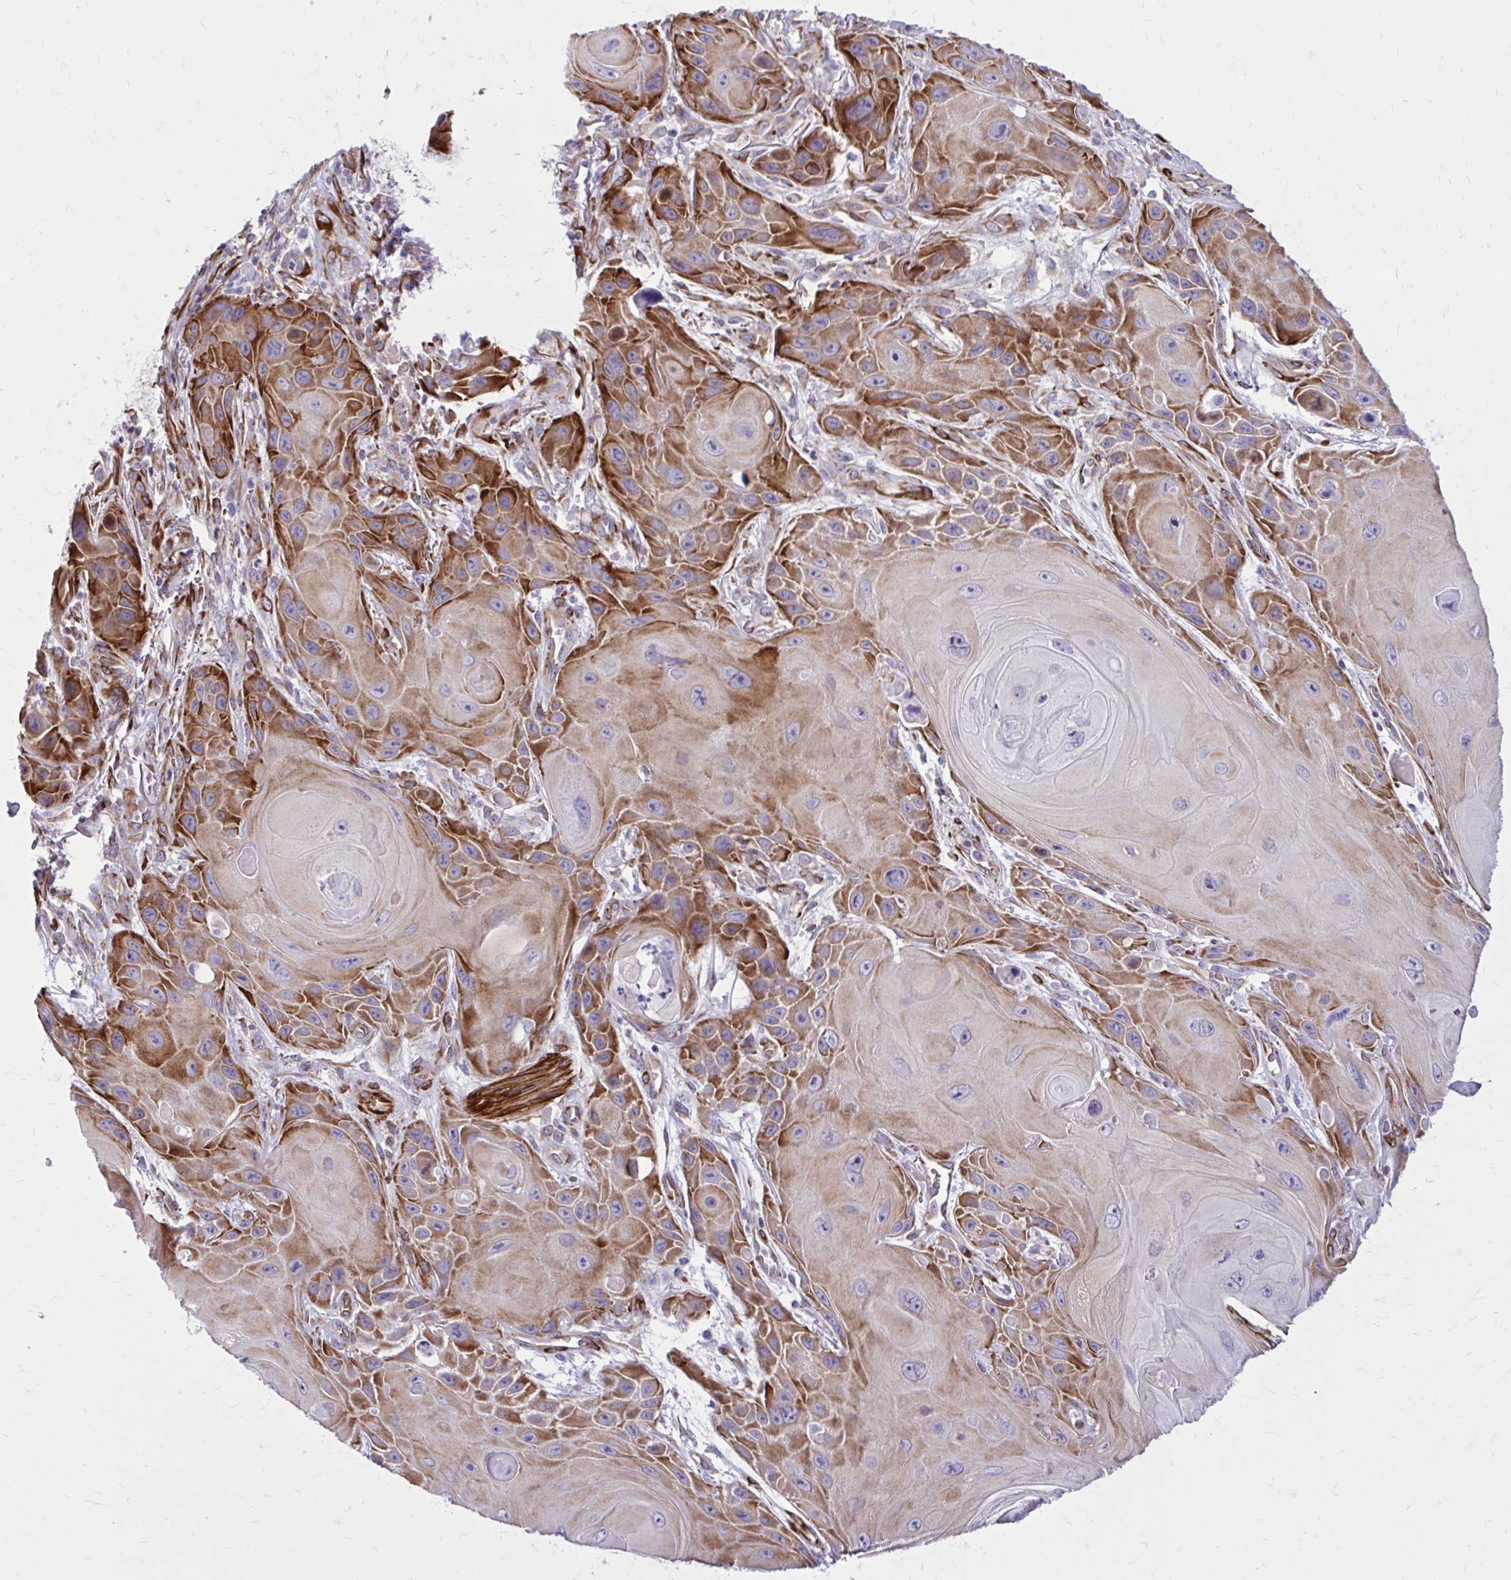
{"staining": {"intensity": "moderate", "quantity": ">75%", "location": "cytoplasmic/membranous"}, "tissue": "skin cancer", "cell_type": "Tumor cells", "image_type": "cancer", "snomed": [{"axis": "morphology", "description": "Squamous cell carcinoma, NOS"}, {"axis": "topography", "description": "Skin"}], "caption": "The immunohistochemical stain highlights moderate cytoplasmic/membranous staining in tumor cells of skin squamous cell carcinoma tissue.", "gene": "BEND5", "patient": {"sex": "female", "age": 94}}